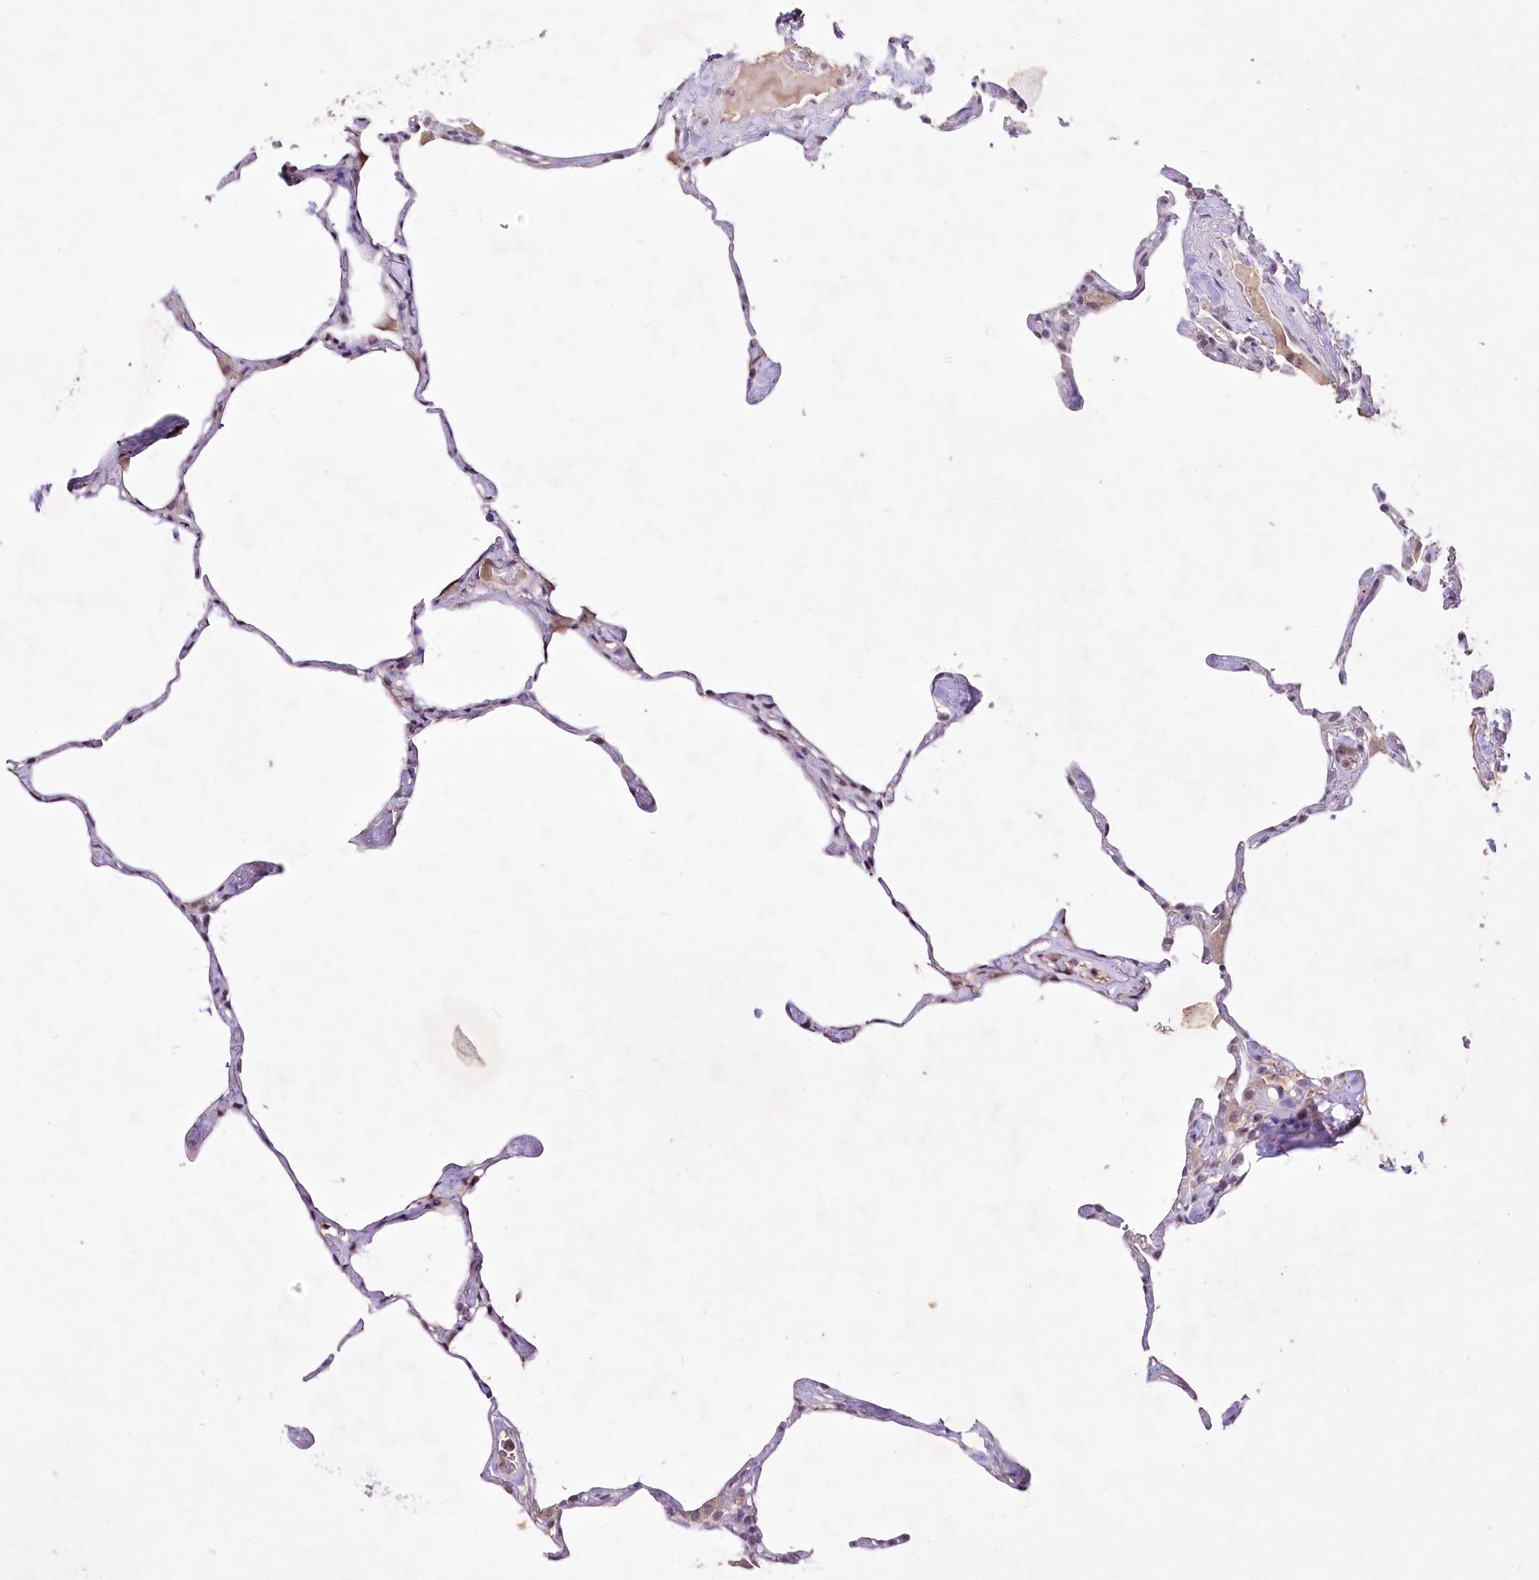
{"staining": {"intensity": "negative", "quantity": "none", "location": "none"}, "tissue": "lung", "cell_type": "Alveolar cells", "image_type": "normal", "snomed": [{"axis": "morphology", "description": "Normal tissue, NOS"}, {"axis": "topography", "description": "Lung"}], "caption": "A high-resolution photomicrograph shows immunohistochemistry staining of unremarkable lung, which exhibits no significant positivity in alveolar cells. (DAB (3,3'-diaminobenzidine) immunohistochemistry (IHC), high magnification).", "gene": "ENPP1", "patient": {"sex": "male", "age": 65}}